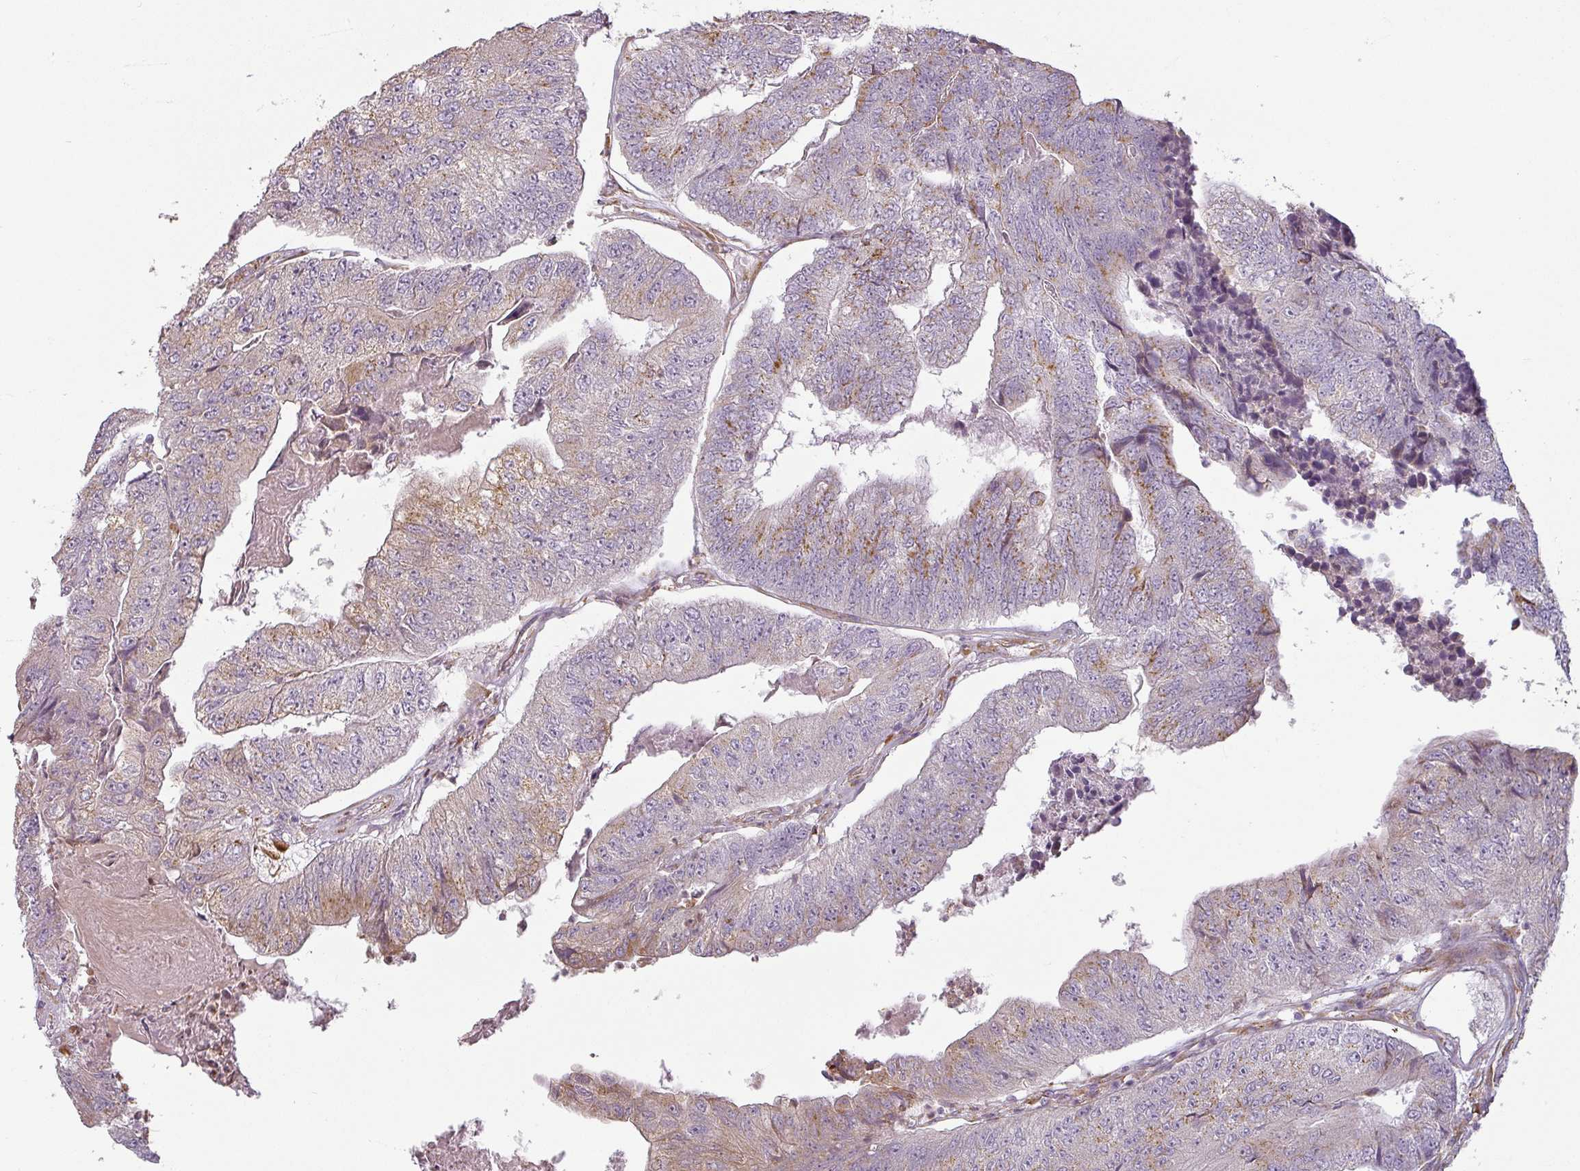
{"staining": {"intensity": "weak", "quantity": "25%-75%", "location": "cytoplasmic/membranous"}, "tissue": "colorectal cancer", "cell_type": "Tumor cells", "image_type": "cancer", "snomed": [{"axis": "morphology", "description": "Adenocarcinoma, NOS"}, {"axis": "topography", "description": "Colon"}], "caption": "DAB (3,3'-diaminobenzidine) immunohistochemical staining of human colorectal adenocarcinoma demonstrates weak cytoplasmic/membranous protein positivity in approximately 25%-75% of tumor cells.", "gene": "CCDC144A", "patient": {"sex": "female", "age": 67}}